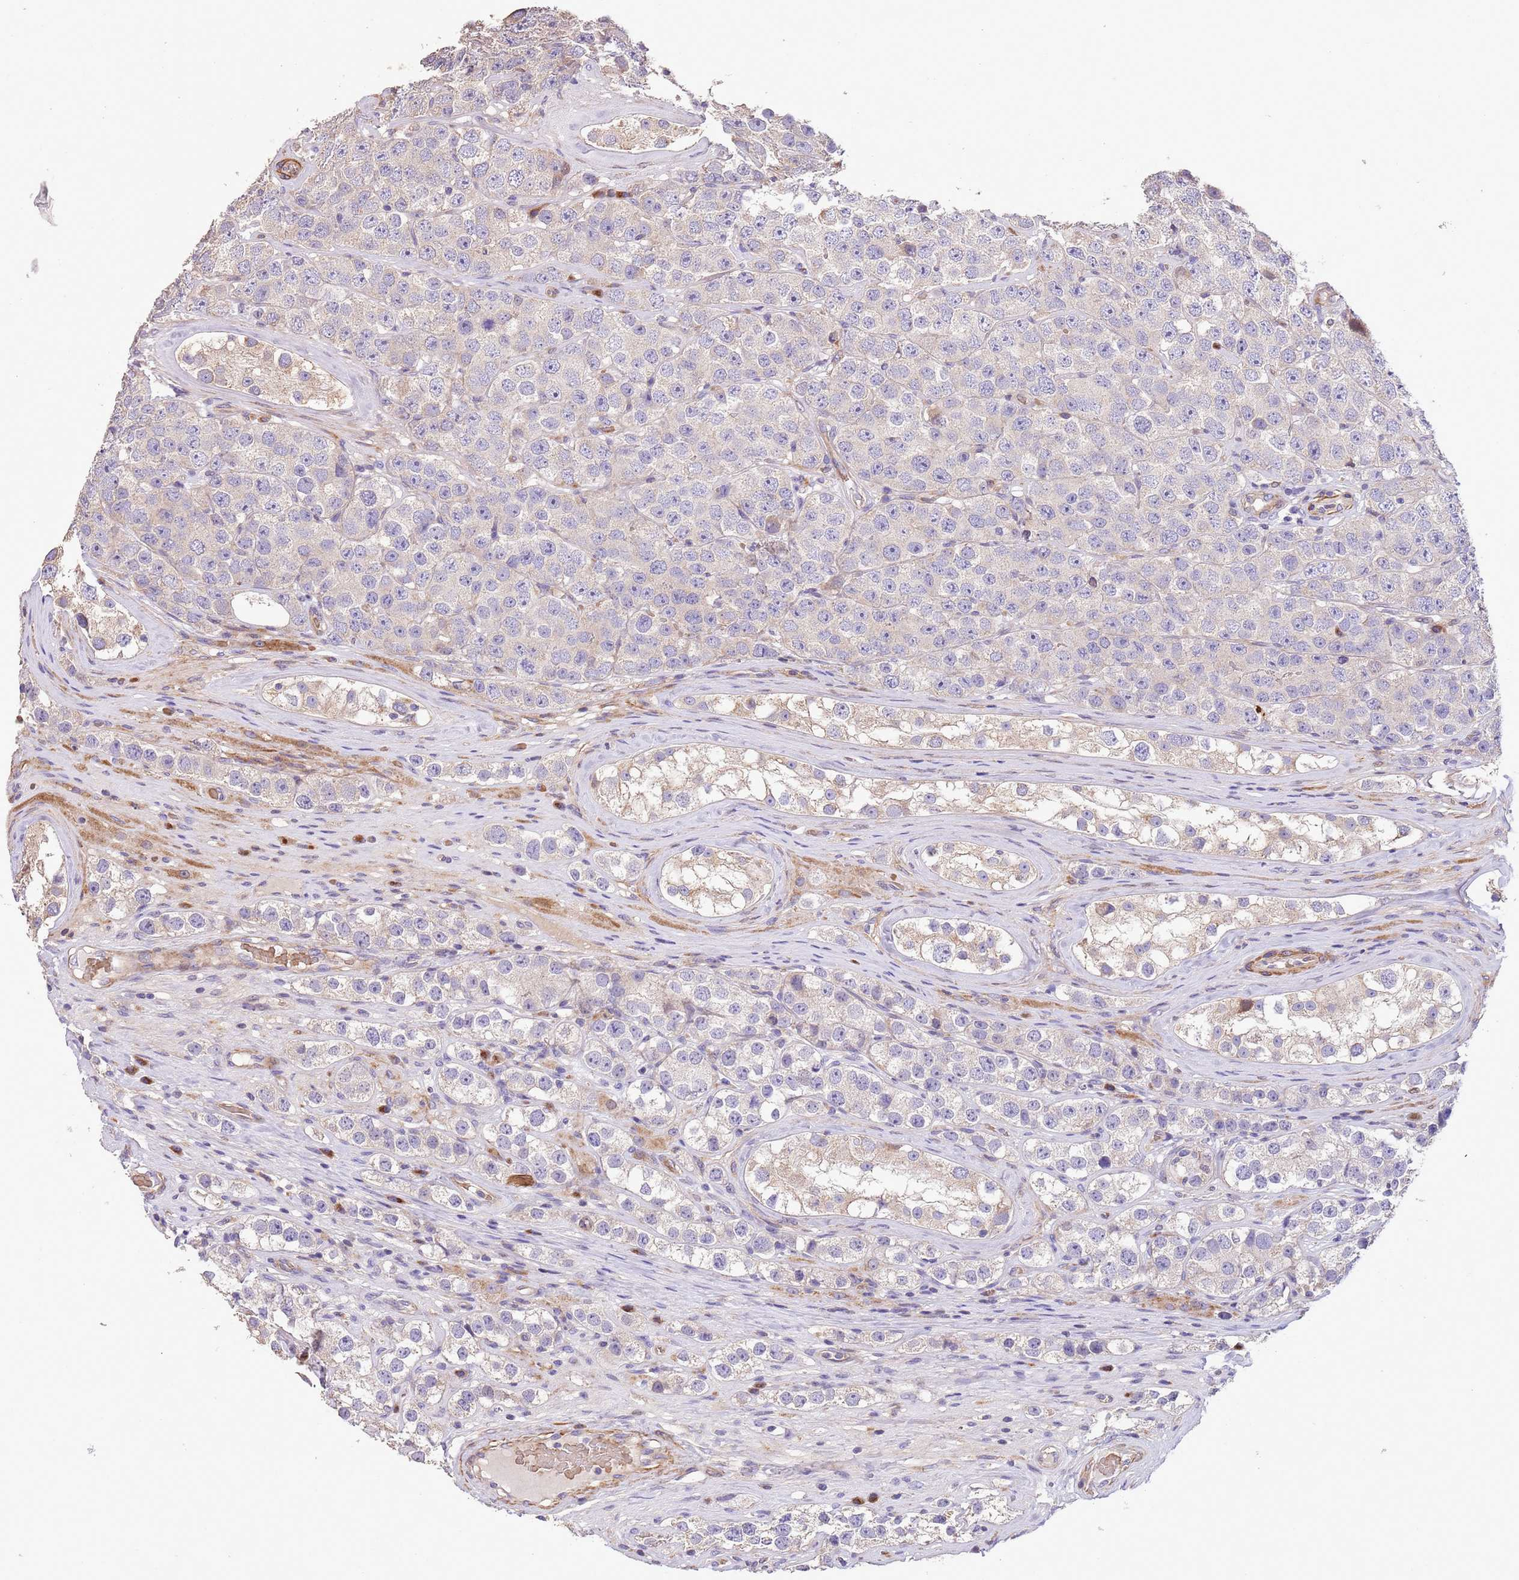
{"staining": {"intensity": "negative", "quantity": "none", "location": "none"}, "tissue": "testis cancer", "cell_type": "Tumor cells", "image_type": "cancer", "snomed": [{"axis": "morphology", "description": "Seminoma, NOS"}, {"axis": "topography", "description": "Testis"}], "caption": "Histopathology image shows no protein positivity in tumor cells of testis seminoma tissue.", "gene": "PIGA", "patient": {"sex": "male", "age": 28}}